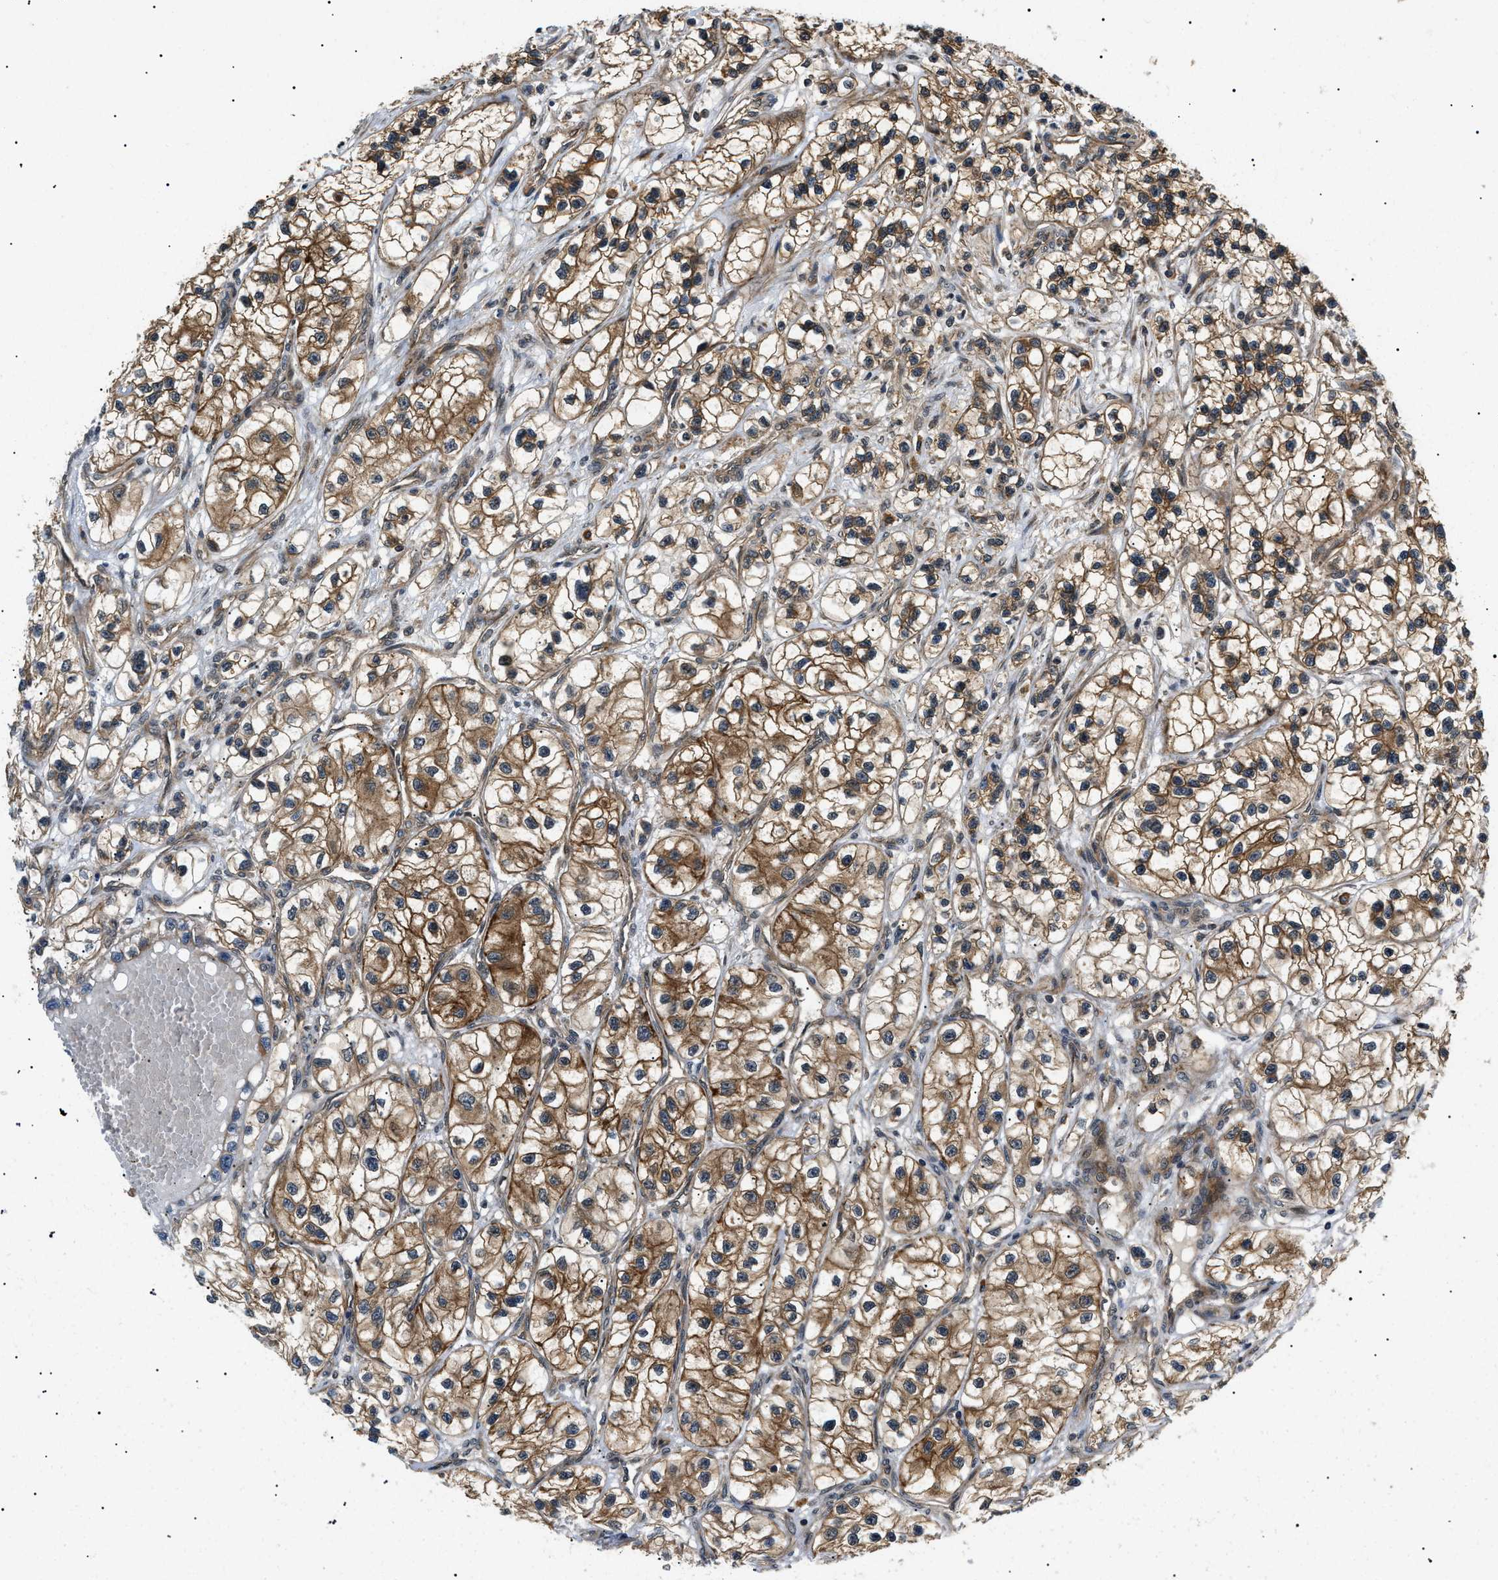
{"staining": {"intensity": "moderate", "quantity": ">75%", "location": "cytoplasmic/membranous"}, "tissue": "renal cancer", "cell_type": "Tumor cells", "image_type": "cancer", "snomed": [{"axis": "morphology", "description": "Adenocarcinoma, NOS"}, {"axis": "topography", "description": "Kidney"}], "caption": "This histopathology image reveals renal cancer (adenocarcinoma) stained with immunohistochemistry to label a protein in brown. The cytoplasmic/membranous of tumor cells show moderate positivity for the protein. Nuclei are counter-stained blue.", "gene": "ATP6AP1", "patient": {"sex": "female", "age": 57}}